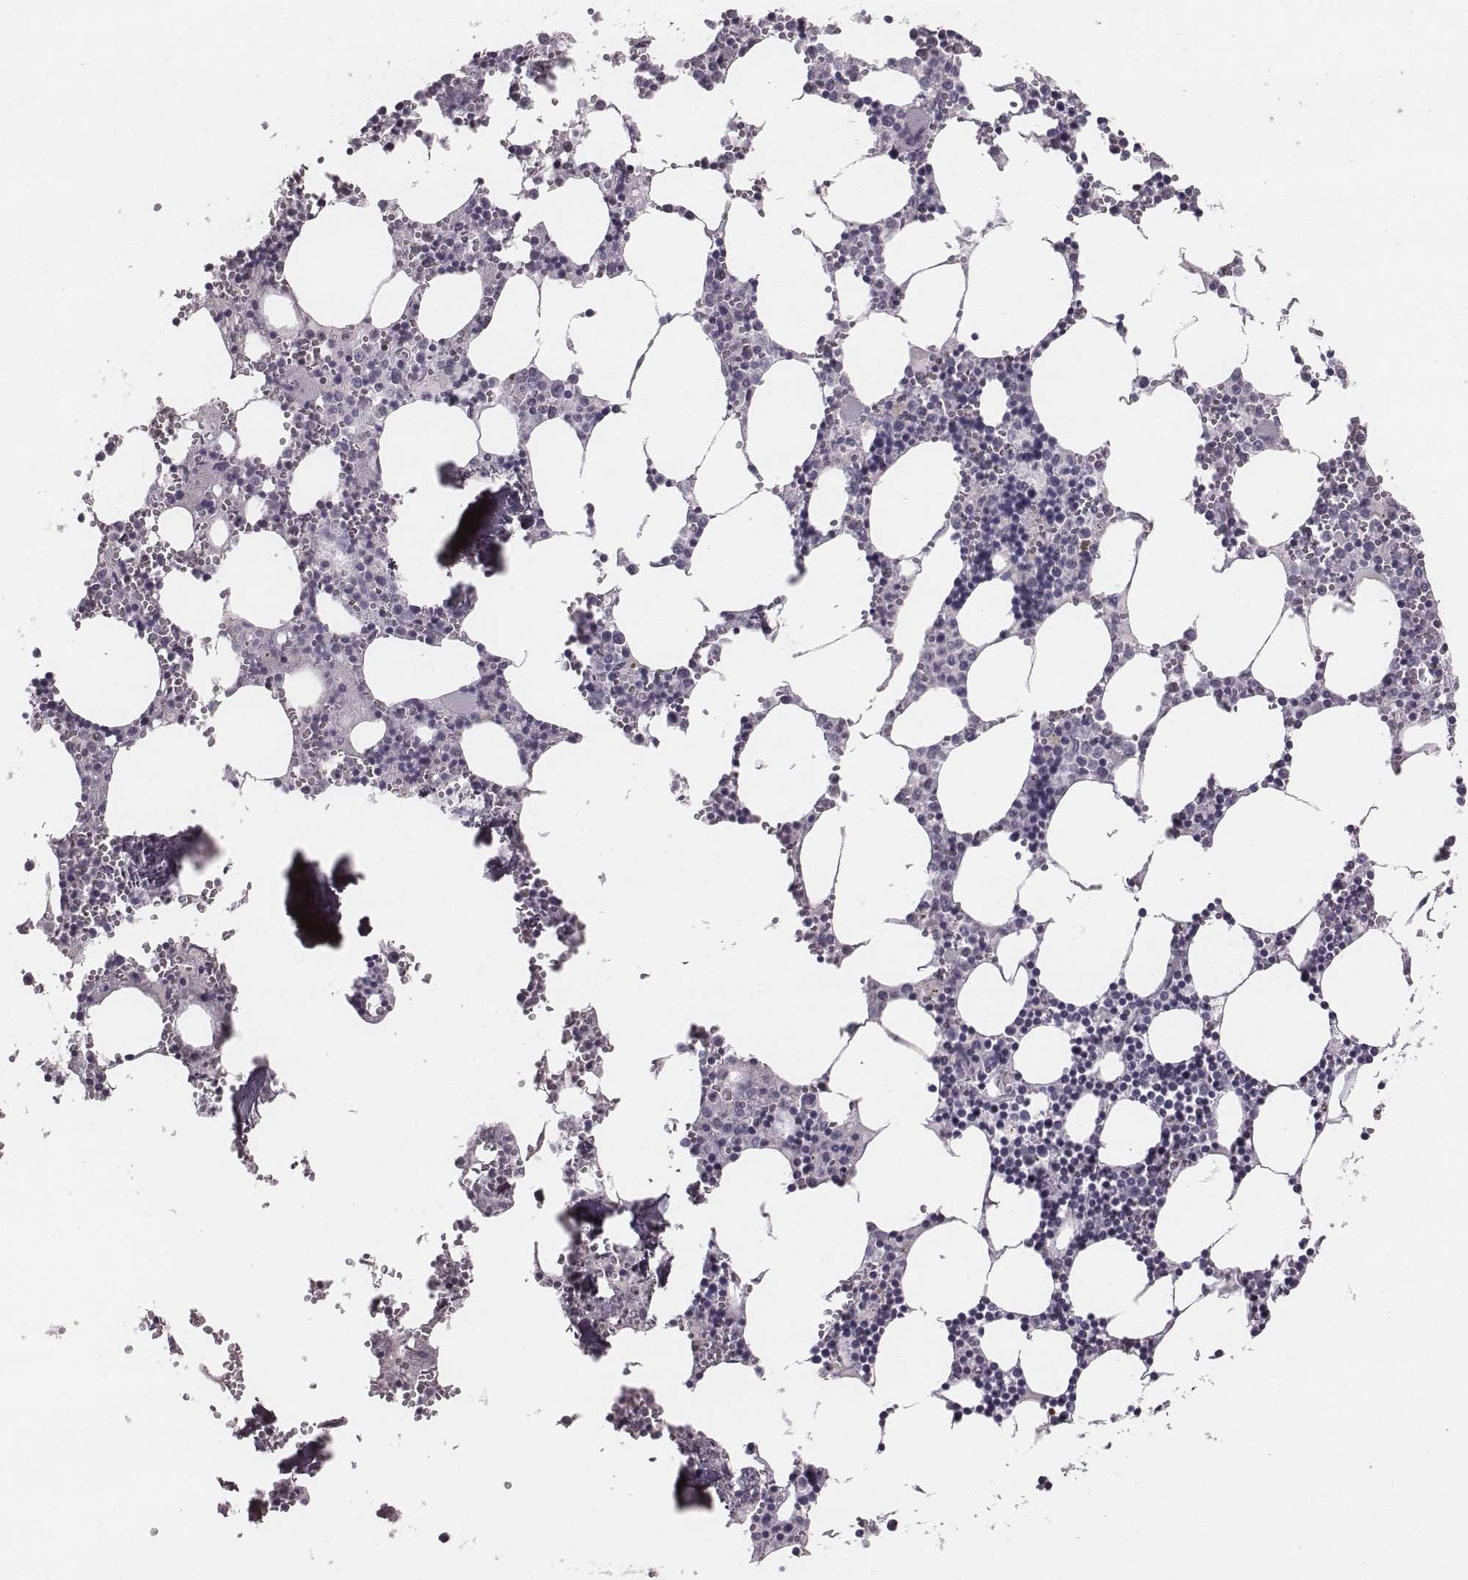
{"staining": {"intensity": "negative", "quantity": "none", "location": "none"}, "tissue": "bone marrow", "cell_type": "Hematopoietic cells", "image_type": "normal", "snomed": [{"axis": "morphology", "description": "Normal tissue, NOS"}, {"axis": "topography", "description": "Bone marrow"}], "caption": "Hematopoietic cells are negative for brown protein staining in normal bone marrow. (Immunohistochemistry, brightfield microscopy, high magnification).", "gene": "ENSG00000284762", "patient": {"sex": "male", "age": 54}}